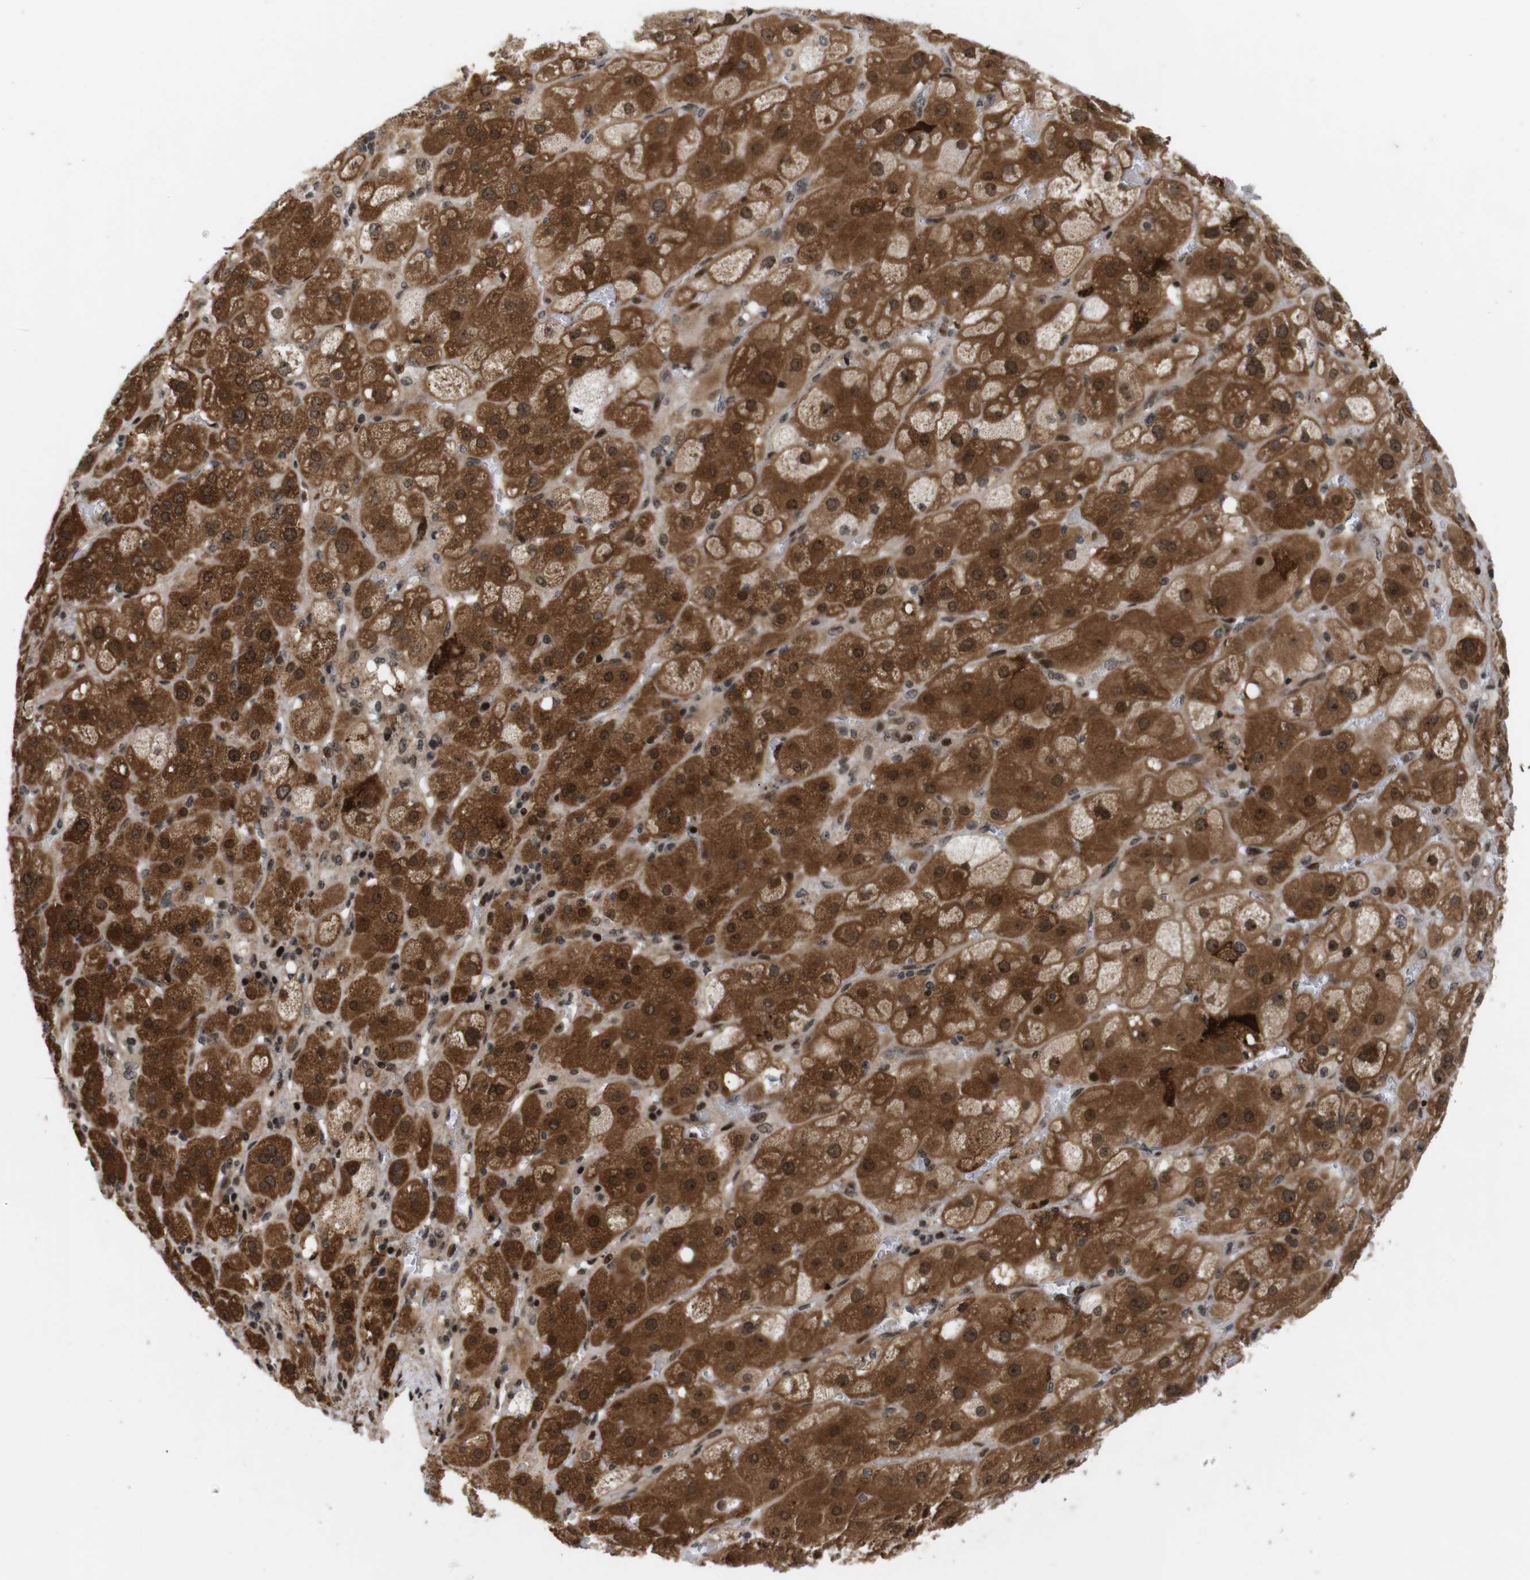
{"staining": {"intensity": "strong", "quantity": ">75%", "location": "cytoplasmic/membranous,nuclear"}, "tissue": "adrenal gland", "cell_type": "Glandular cells", "image_type": "normal", "snomed": [{"axis": "morphology", "description": "Normal tissue, NOS"}, {"axis": "topography", "description": "Adrenal gland"}], "caption": "Protein expression analysis of normal adrenal gland displays strong cytoplasmic/membranous,nuclear expression in about >75% of glandular cells.", "gene": "KIF23", "patient": {"sex": "female", "age": 47}}